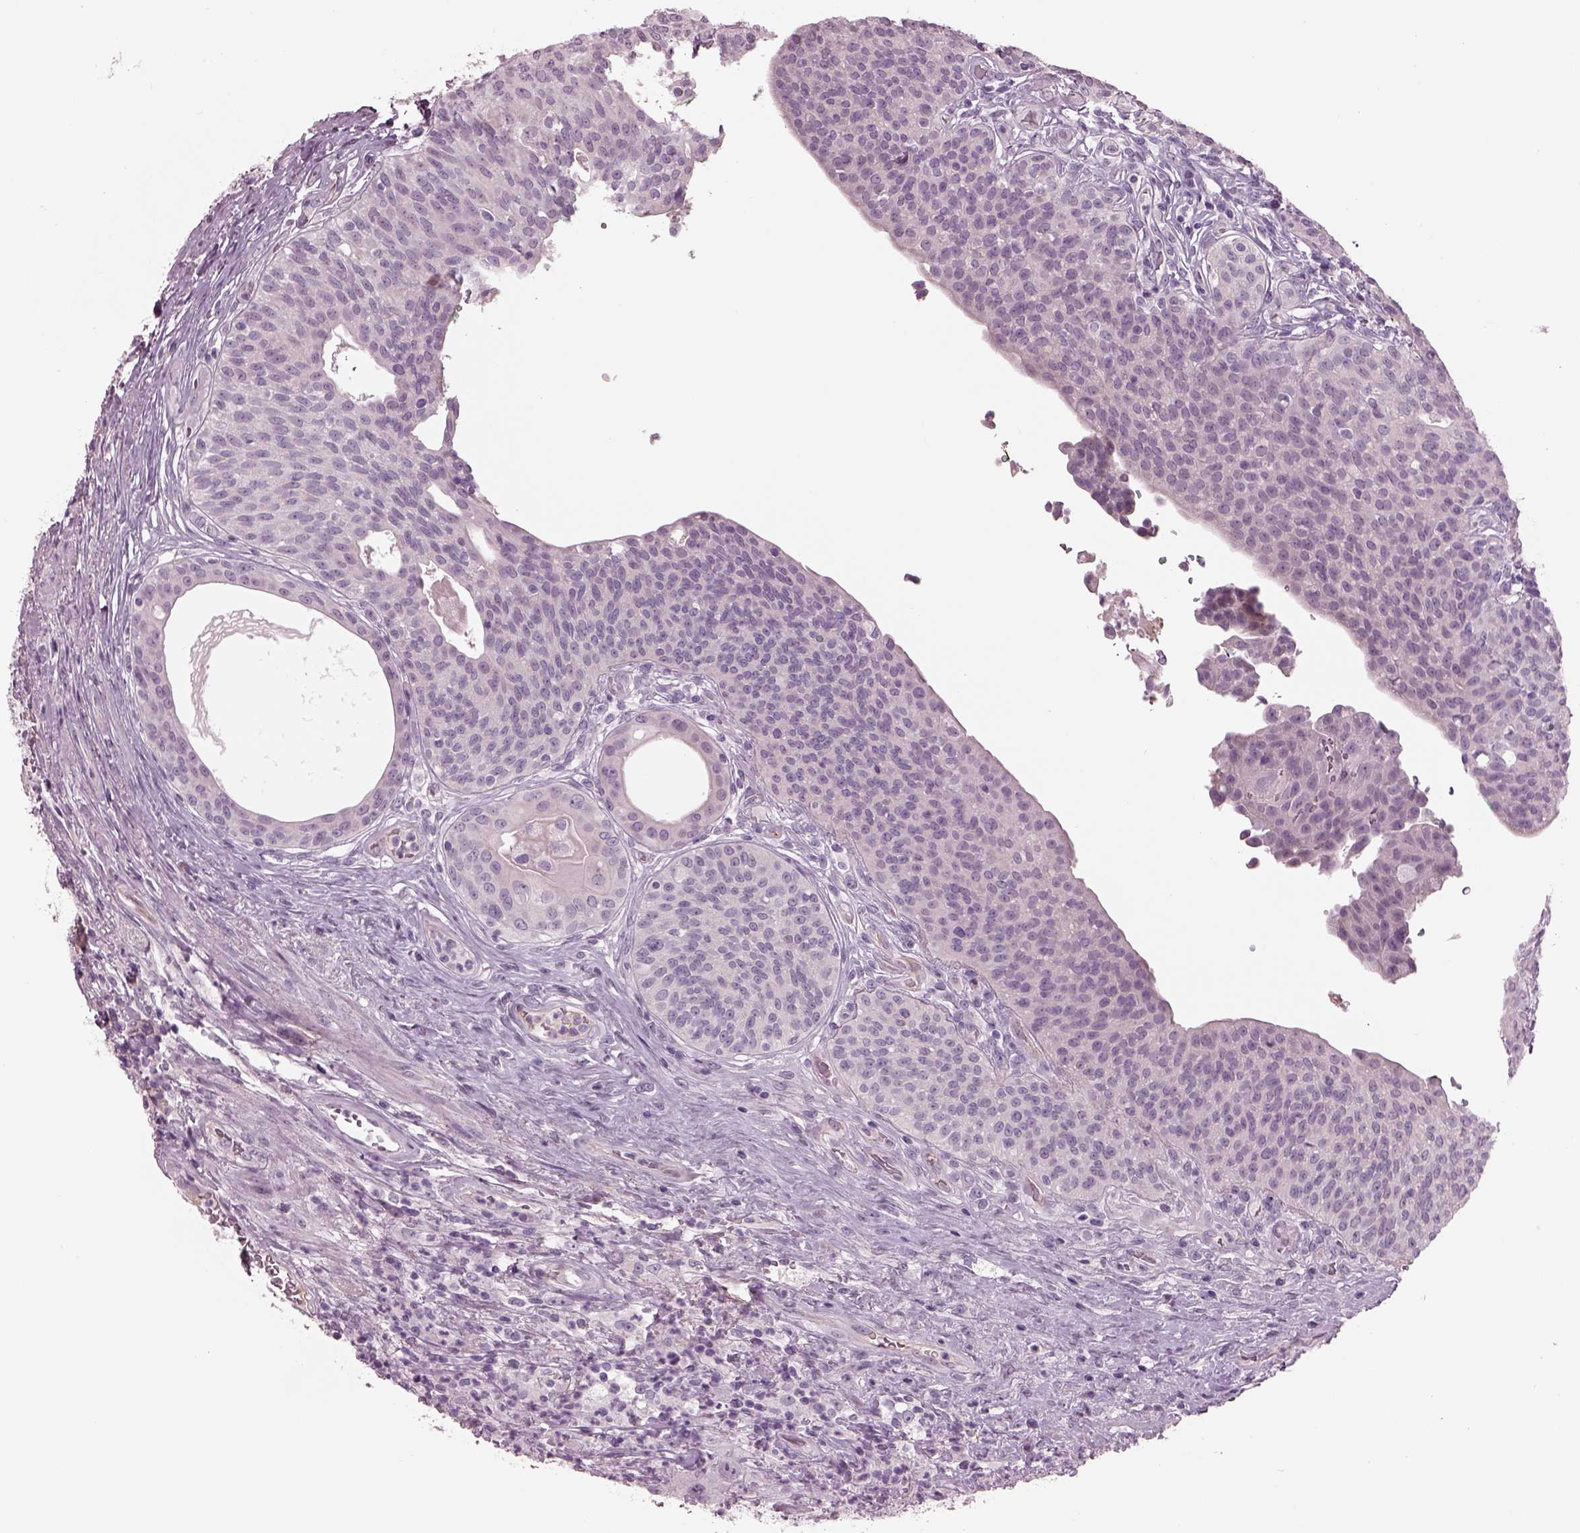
{"staining": {"intensity": "negative", "quantity": "none", "location": "none"}, "tissue": "urothelial cancer", "cell_type": "Tumor cells", "image_type": "cancer", "snomed": [{"axis": "morphology", "description": "Urothelial carcinoma, High grade"}, {"axis": "topography", "description": "Urinary bladder"}], "caption": "High magnification brightfield microscopy of high-grade urothelial carcinoma stained with DAB (brown) and counterstained with hematoxylin (blue): tumor cells show no significant staining.", "gene": "CYLC1", "patient": {"sex": "male", "age": 79}}